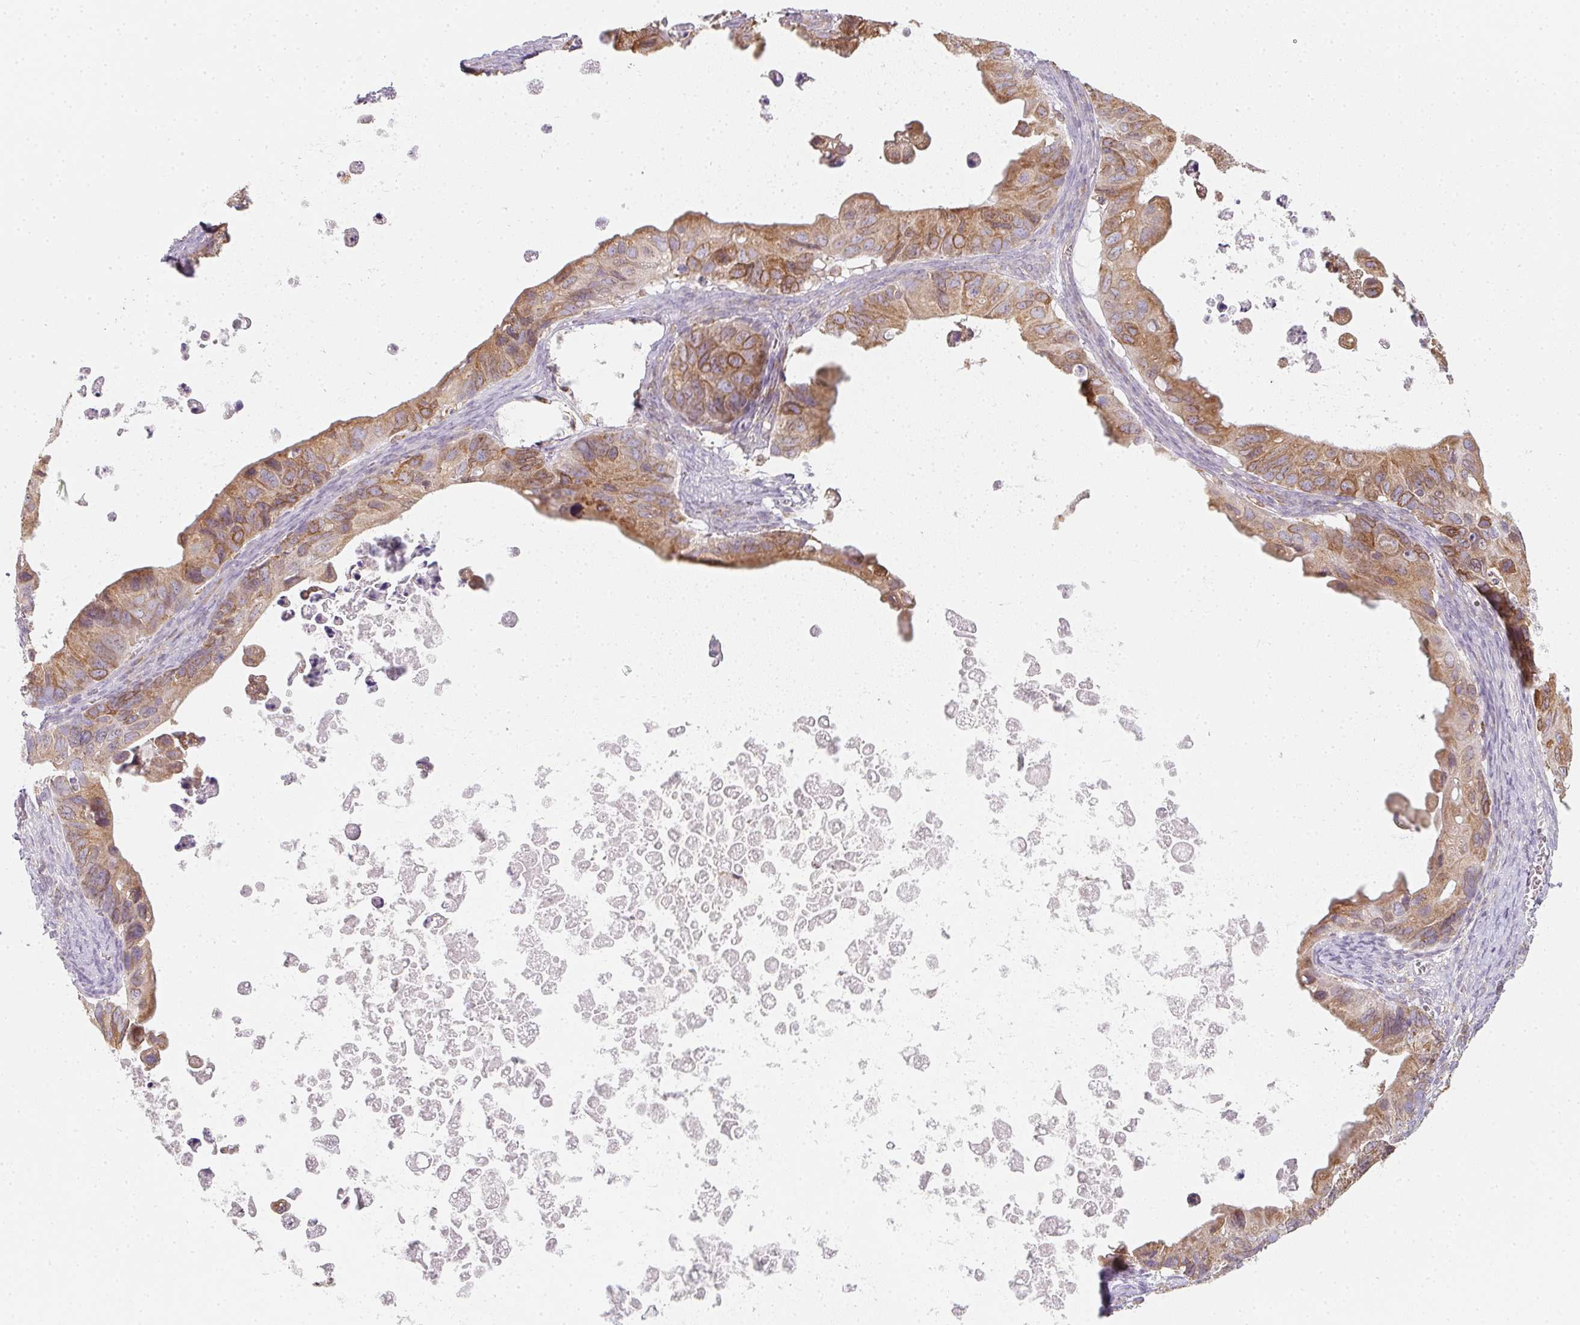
{"staining": {"intensity": "moderate", "quantity": ">75%", "location": "cytoplasmic/membranous"}, "tissue": "ovarian cancer", "cell_type": "Tumor cells", "image_type": "cancer", "snomed": [{"axis": "morphology", "description": "Cystadenocarcinoma, mucinous, NOS"}, {"axis": "topography", "description": "Ovary"}], "caption": "Approximately >75% of tumor cells in ovarian mucinous cystadenocarcinoma display moderate cytoplasmic/membranous protein staining as visualized by brown immunohistochemical staining.", "gene": "SOAT1", "patient": {"sex": "female", "age": 64}}